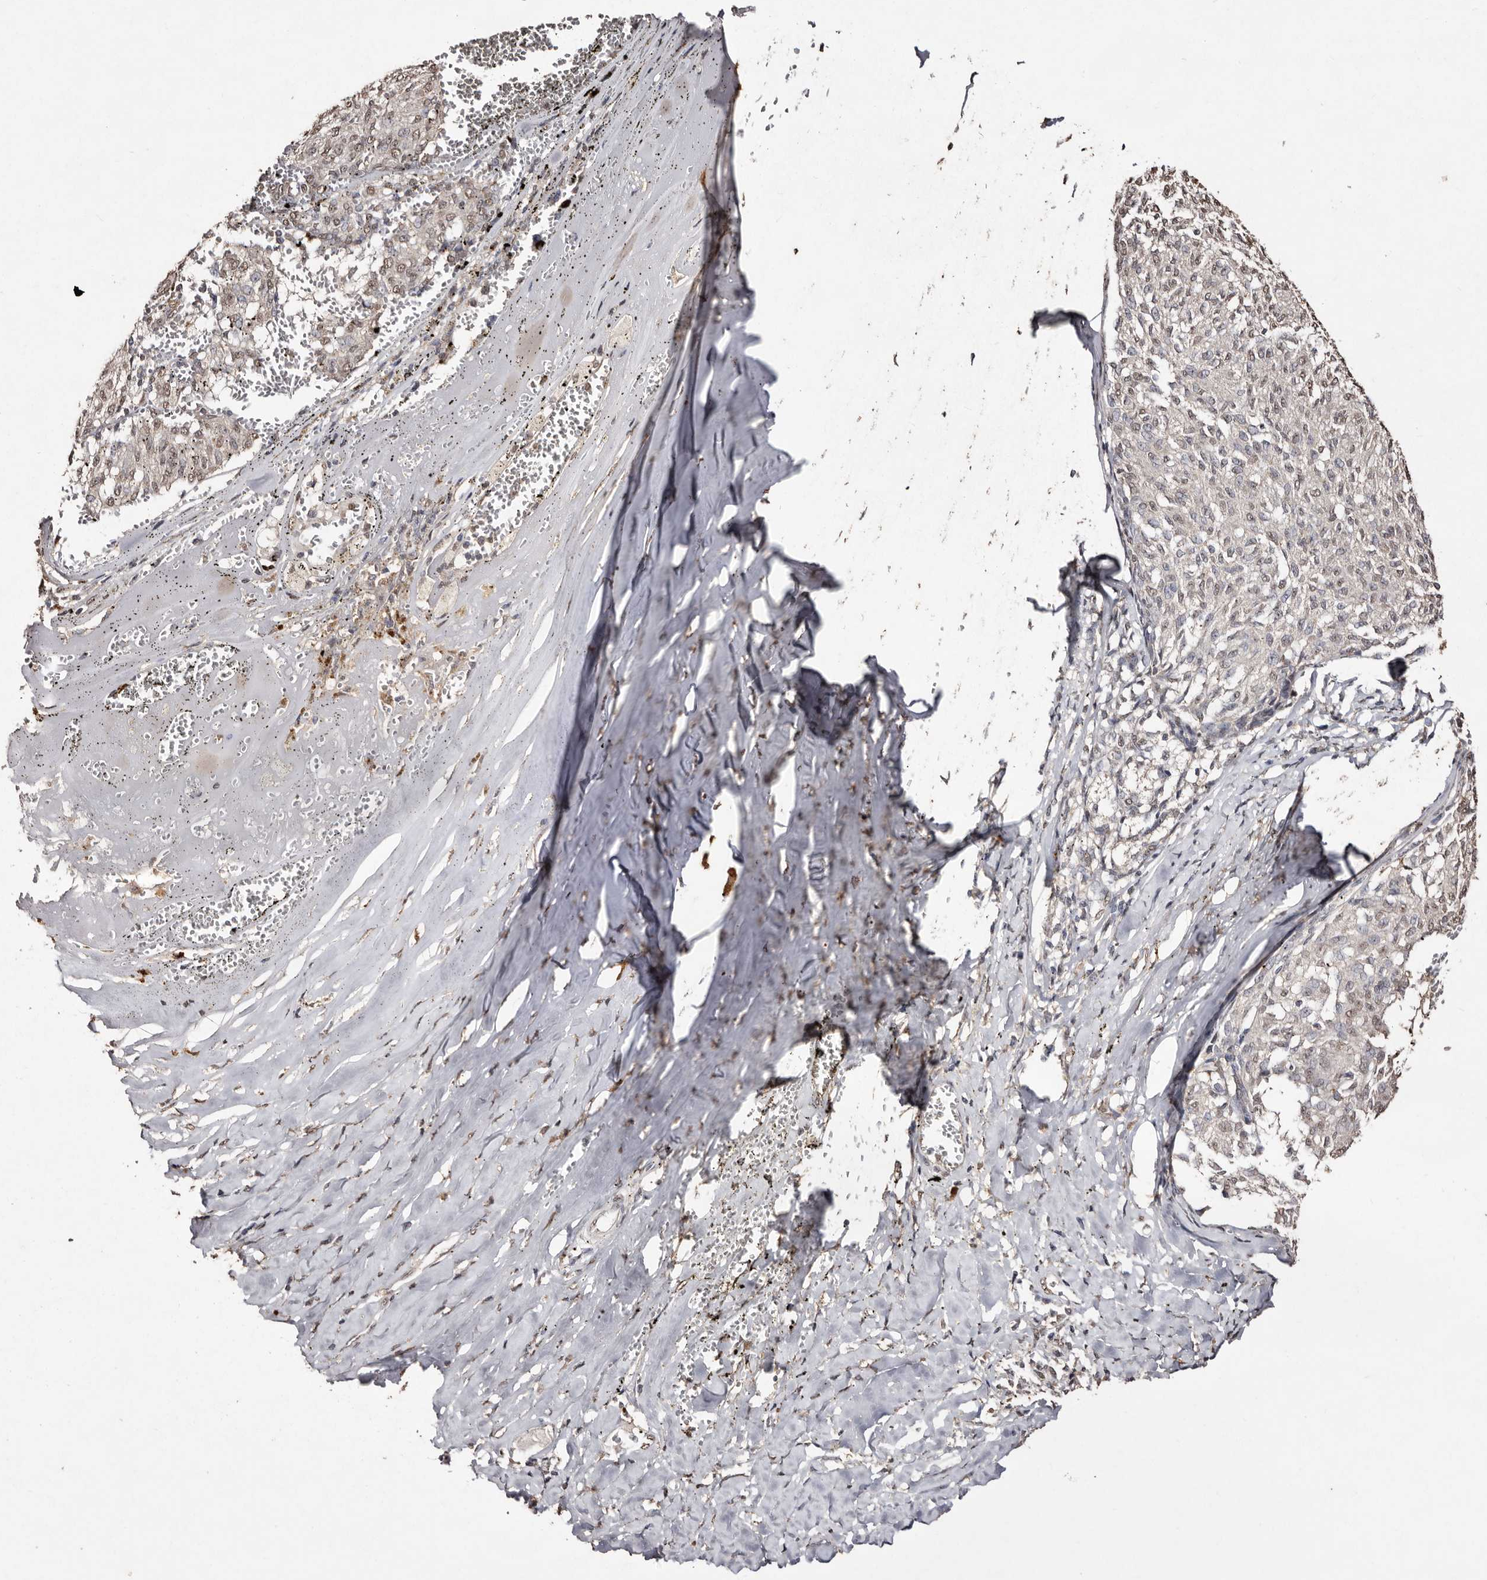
{"staining": {"intensity": "weak", "quantity": ">75%", "location": "nuclear"}, "tissue": "melanoma", "cell_type": "Tumor cells", "image_type": "cancer", "snomed": [{"axis": "morphology", "description": "Malignant melanoma, NOS"}, {"axis": "topography", "description": "Skin"}], "caption": "Immunohistochemistry of melanoma demonstrates low levels of weak nuclear positivity in approximately >75% of tumor cells.", "gene": "ERBB4", "patient": {"sex": "female", "age": 72}}